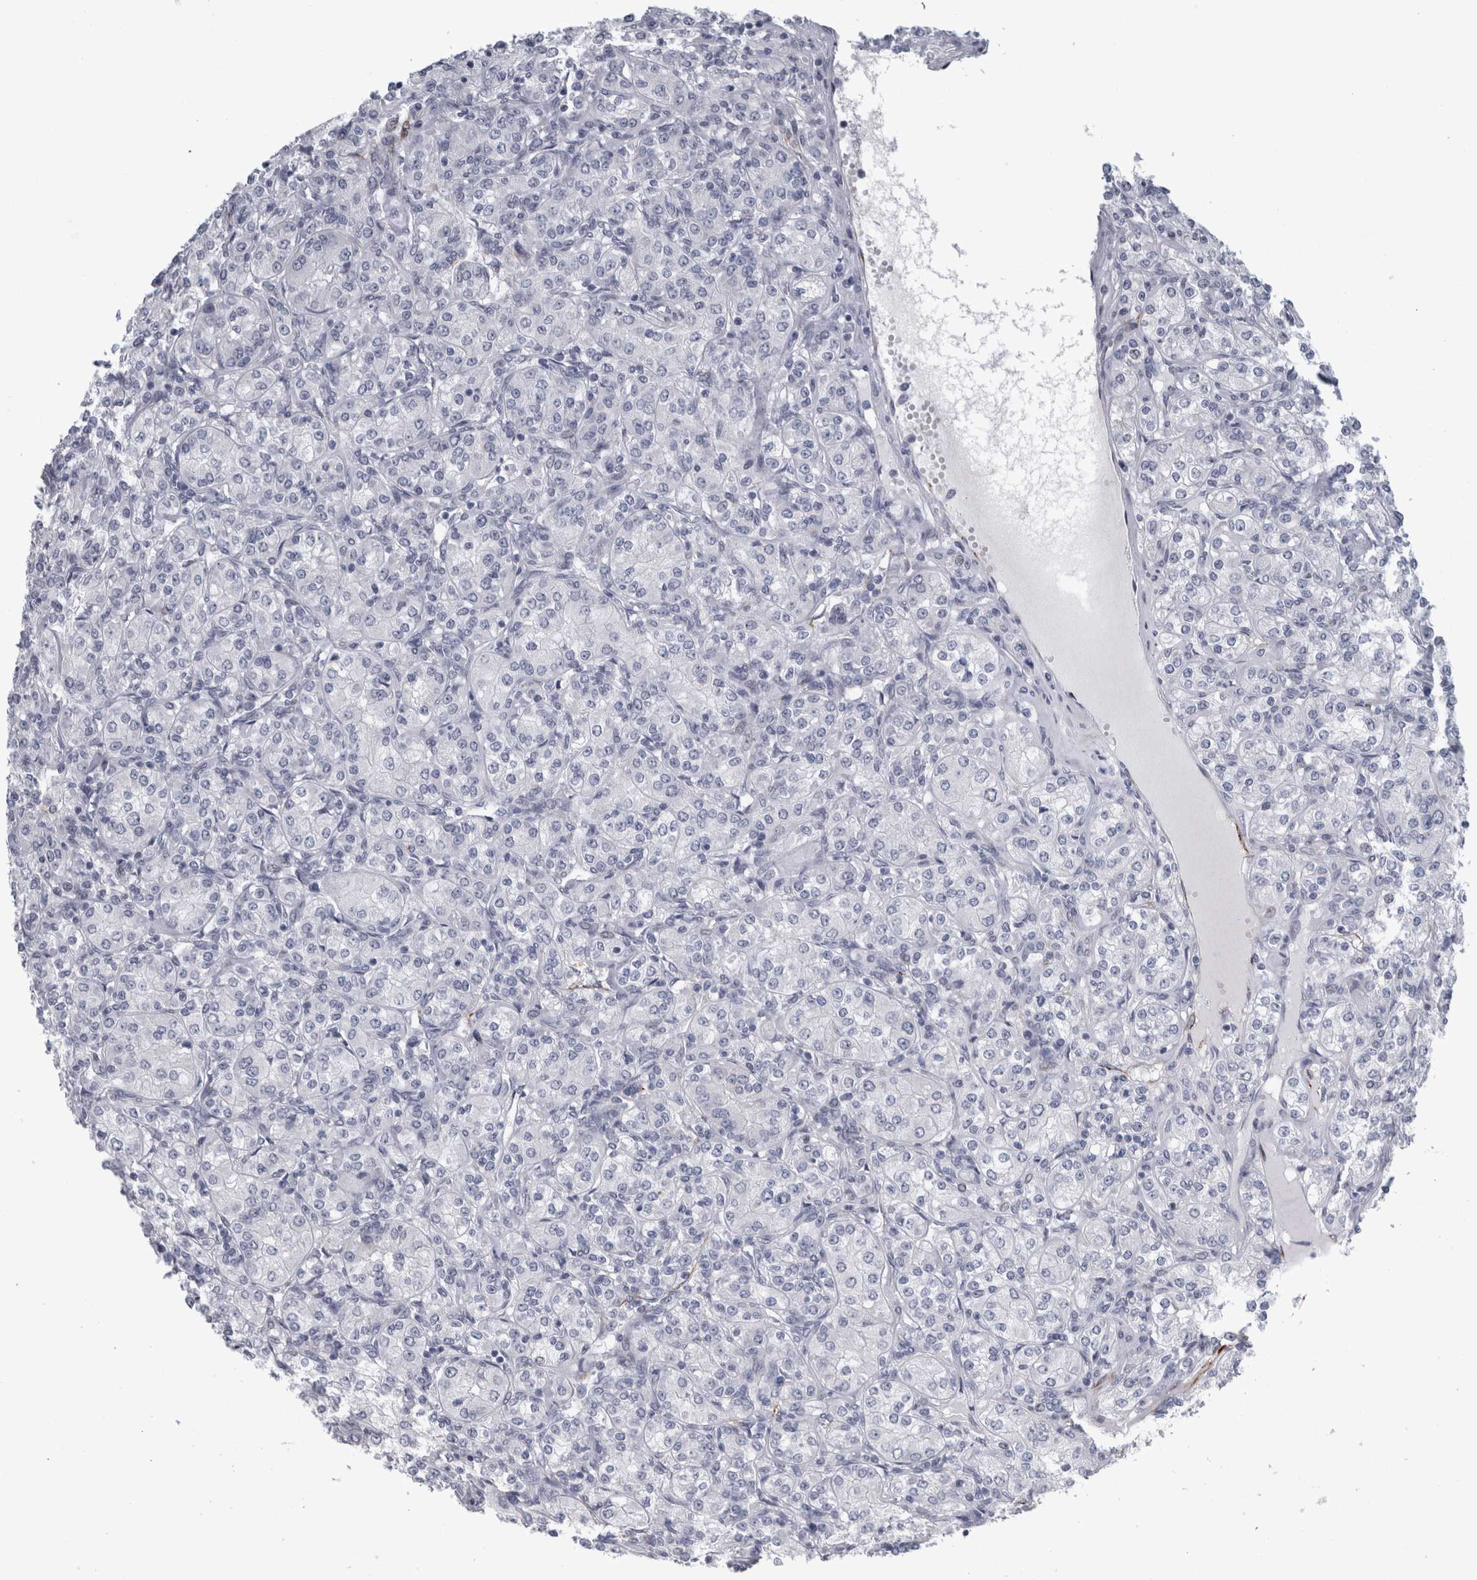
{"staining": {"intensity": "negative", "quantity": "none", "location": "none"}, "tissue": "renal cancer", "cell_type": "Tumor cells", "image_type": "cancer", "snomed": [{"axis": "morphology", "description": "Adenocarcinoma, NOS"}, {"axis": "topography", "description": "Kidney"}], "caption": "This is a photomicrograph of IHC staining of adenocarcinoma (renal), which shows no expression in tumor cells.", "gene": "CPE", "patient": {"sex": "male", "age": 77}}